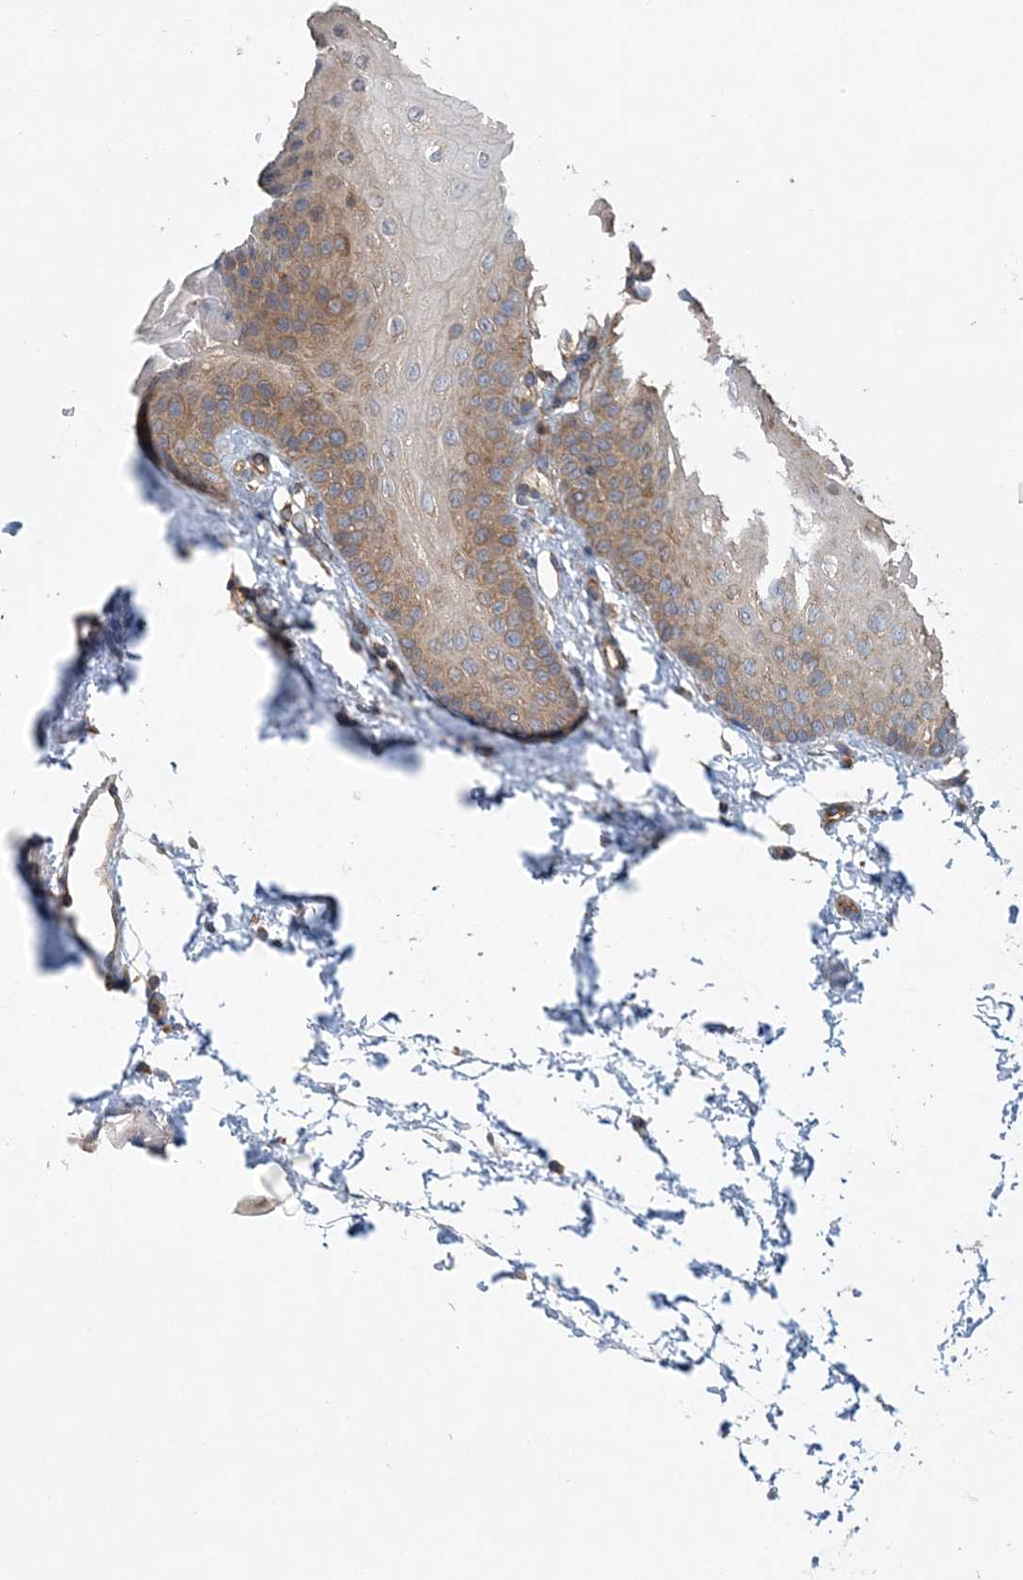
{"staining": {"intensity": "moderate", "quantity": "25%-75%", "location": "cytoplasmic/membranous"}, "tissue": "oral mucosa", "cell_type": "Squamous epithelial cells", "image_type": "normal", "snomed": [{"axis": "morphology", "description": "Normal tissue, NOS"}, {"axis": "topography", "description": "Oral tissue"}], "caption": "A medium amount of moderate cytoplasmic/membranous positivity is seen in about 25%-75% of squamous epithelial cells in unremarkable oral mucosa. The staining is performed using DAB (3,3'-diaminobenzidine) brown chromogen to label protein expression. The nuclei are counter-stained blue using hematoxylin.", "gene": "ACAP2", "patient": {"sex": "female", "age": 68}}